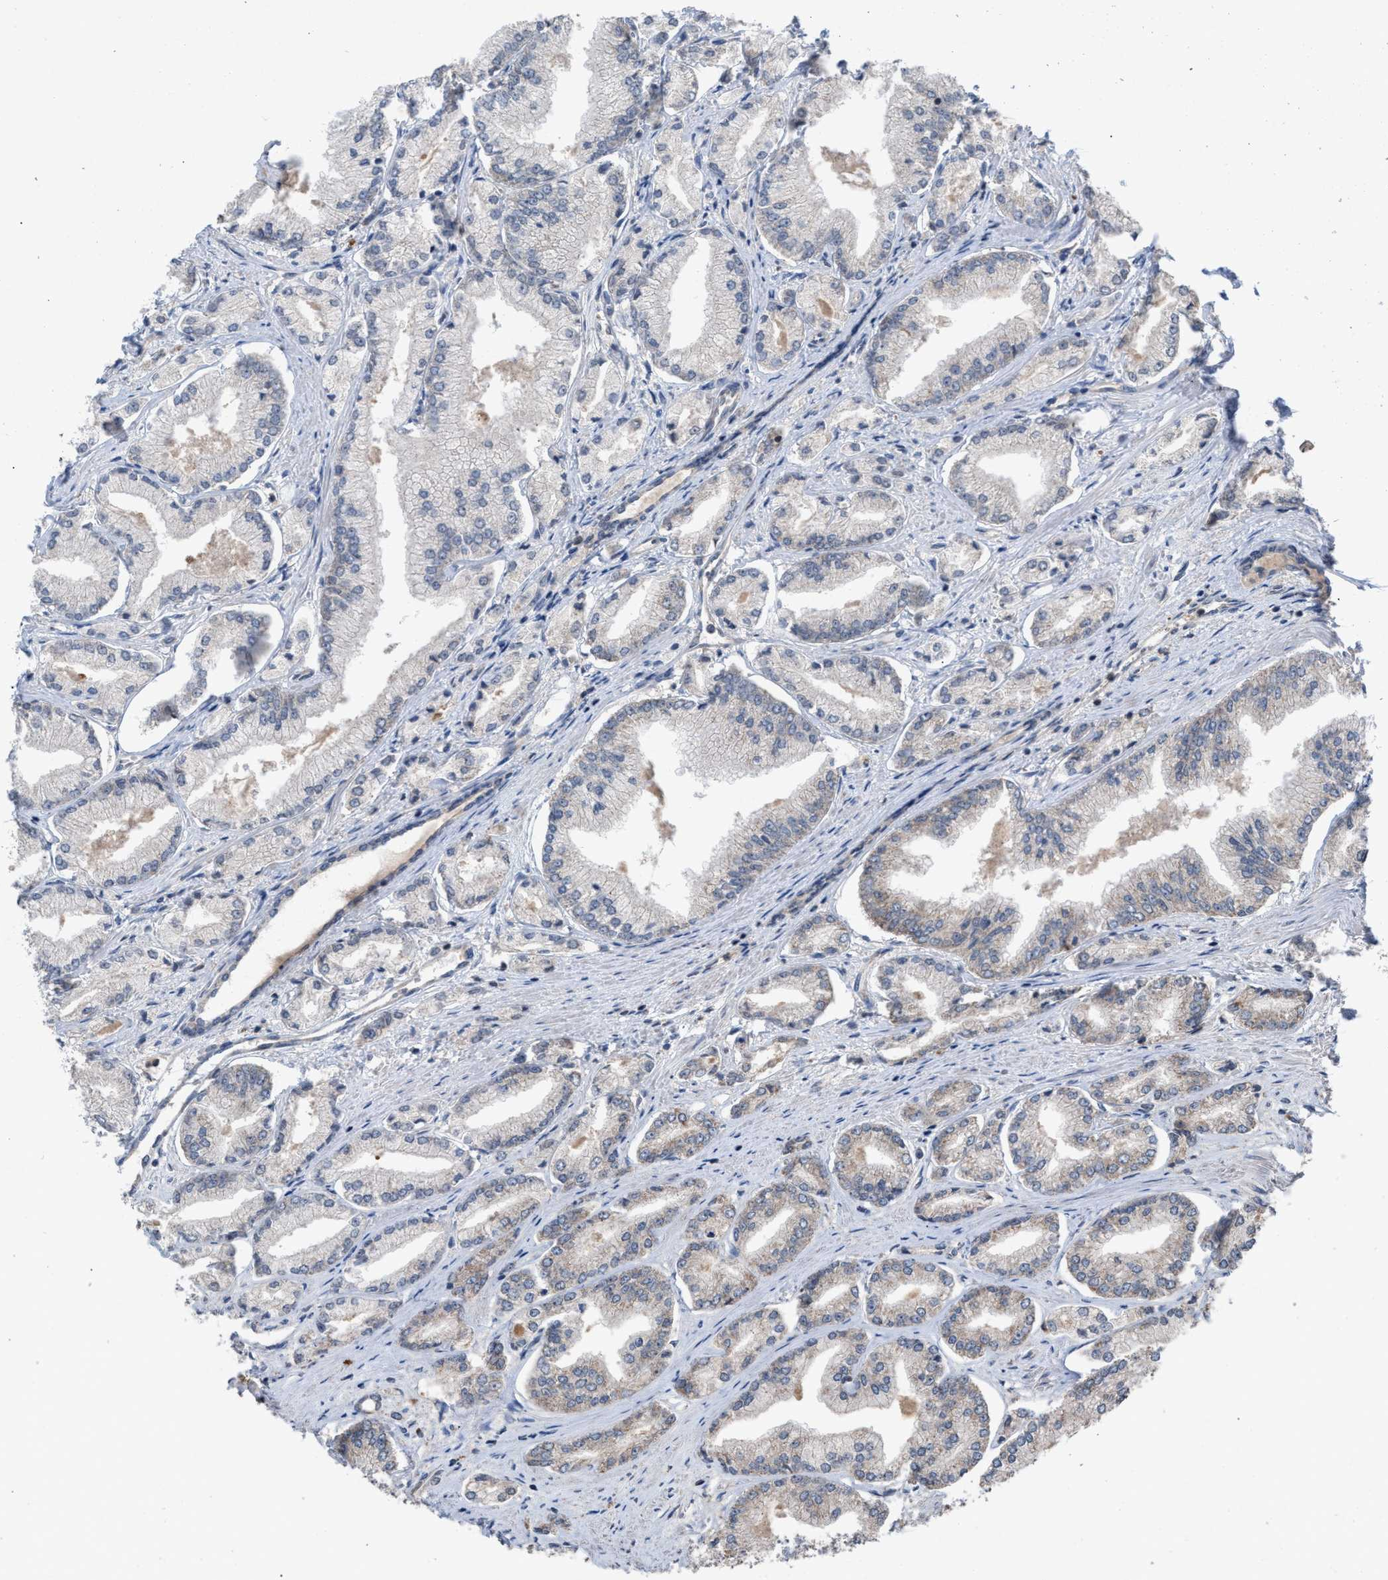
{"staining": {"intensity": "negative", "quantity": "none", "location": "none"}, "tissue": "prostate cancer", "cell_type": "Tumor cells", "image_type": "cancer", "snomed": [{"axis": "morphology", "description": "Adenocarcinoma, Low grade"}, {"axis": "topography", "description": "Prostate"}], "caption": "The micrograph demonstrates no significant positivity in tumor cells of prostate cancer (adenocarcinoma (low-grade)).", "gene": "C9orf78", "patient": {"sex": "male", "age": 52}}